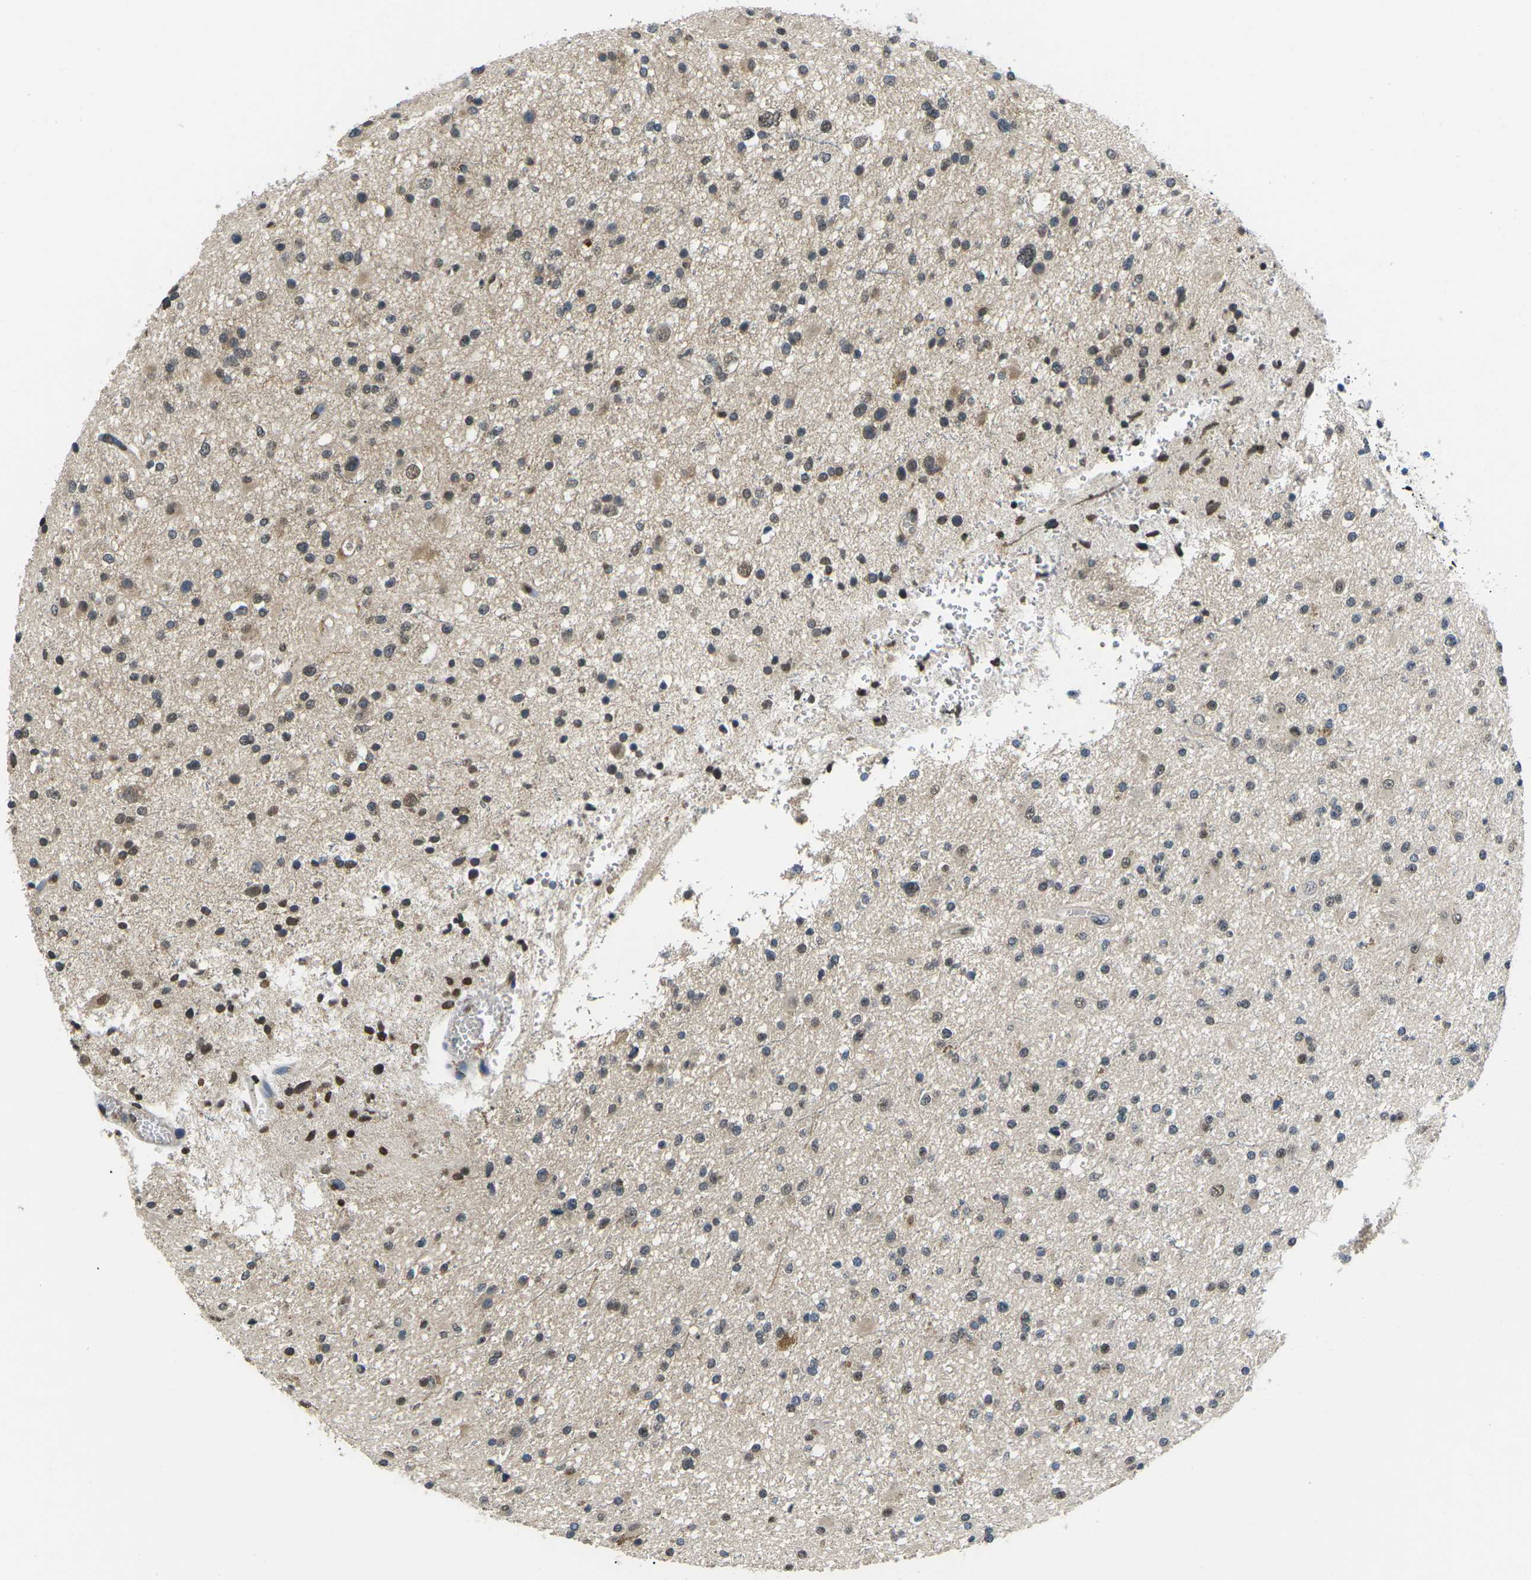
{"staining": {"intensity": "weak", "quantity": "25%-75%", "location": "nuclear"}, "tissue": "glioma", "cell_type": "Tumor cells", "image_type": "cancer", "snomed": [{"axis": "morphology", "description": "Glioma, malignant, High grade"}, {"axis": "topography", "description": "Brain"}], "caption": "Malignant glioma (high-grade) stained with immunohistochemistry reveals weak nuclear staining in about 25%-75% of tumor cells.", "gene": "ERBB4", "patient": {"sex": "male", "age": 33}}